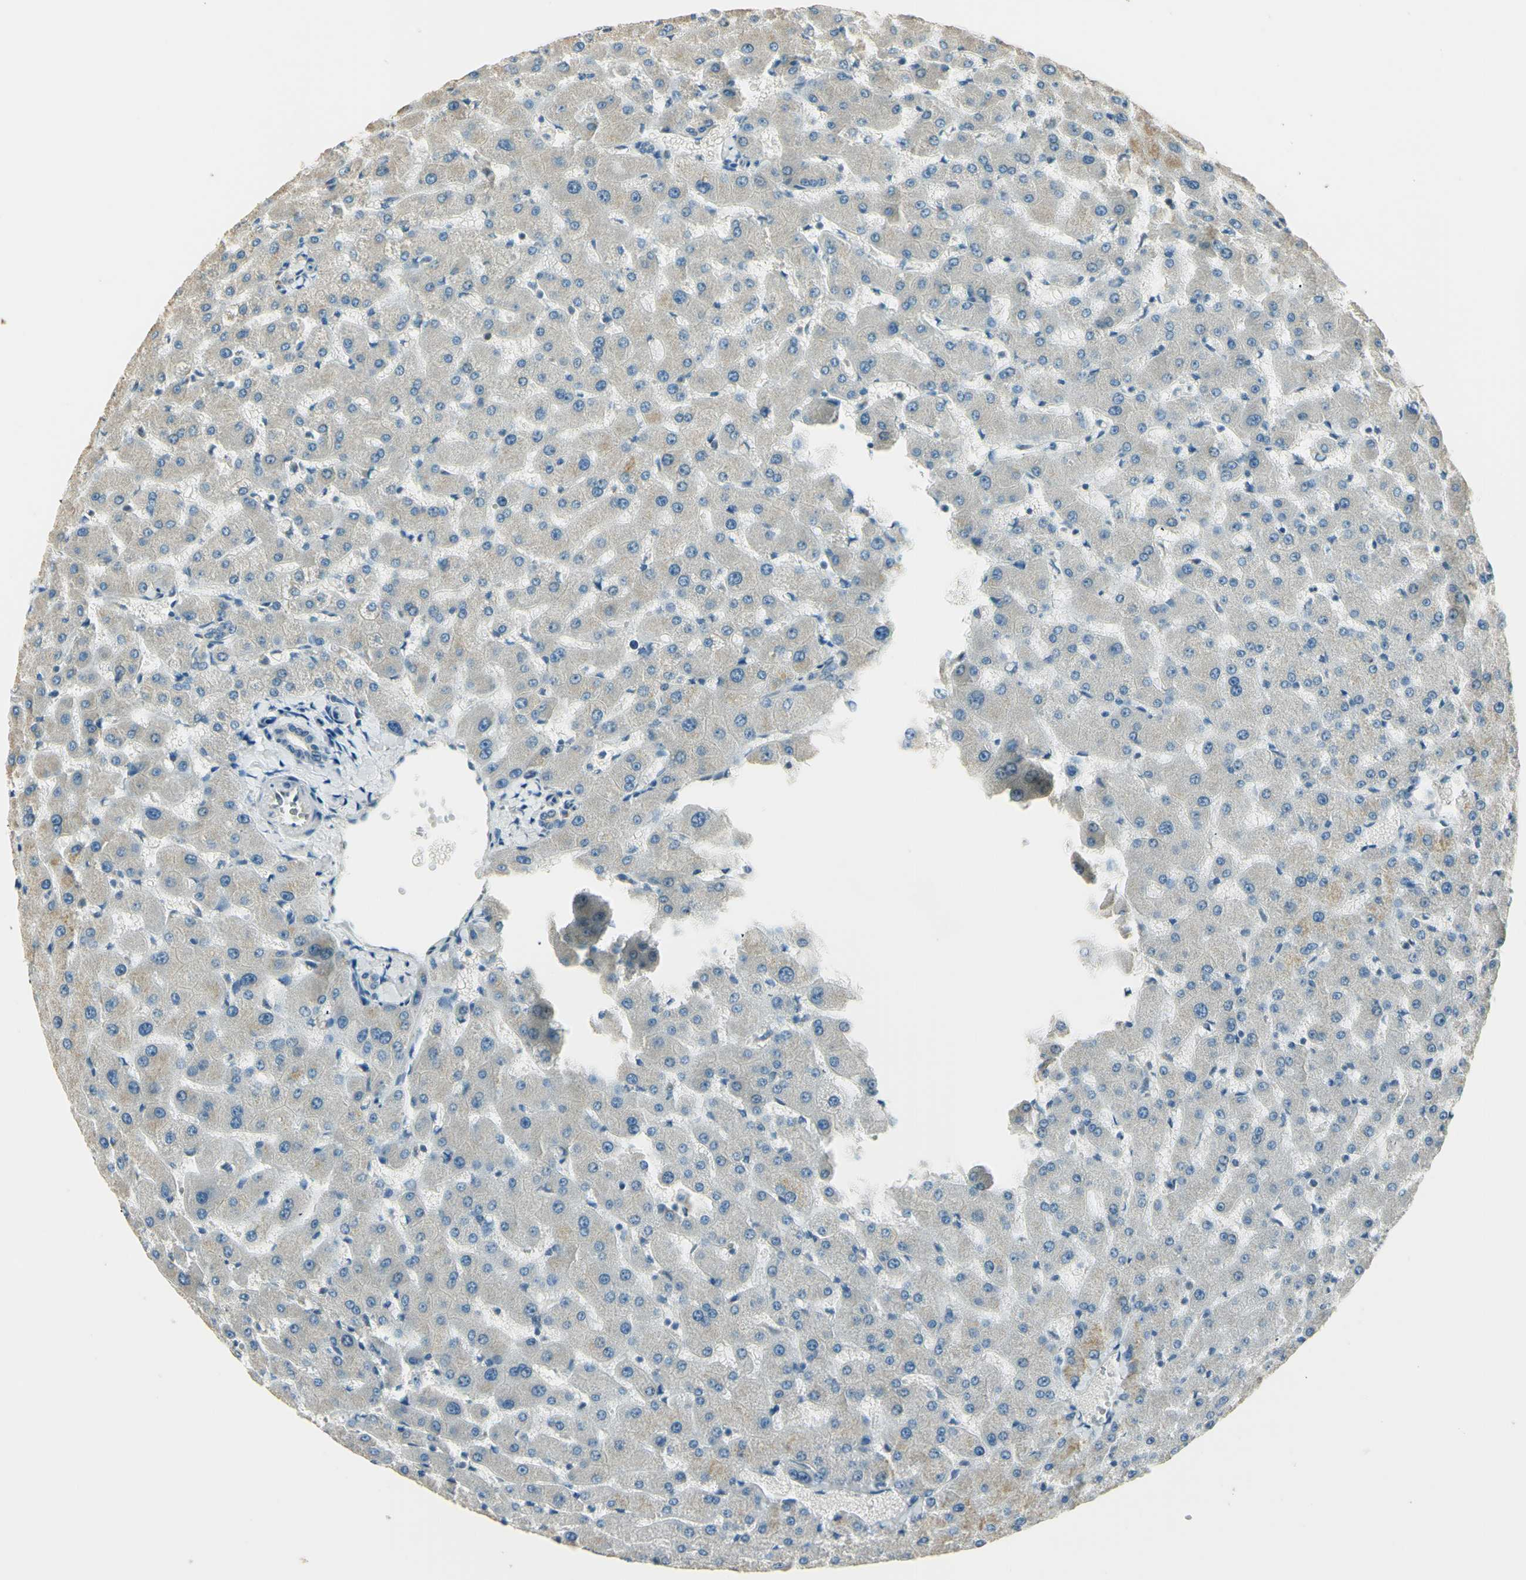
{"staining": {"intensity": "negative", "quantity": "none", "location": "none"}, "tissue": "liver", "cell_type": "Cholangiocytes", "image_type": "normal", "snomed": [{"axis": "morphology", "description": "Normal tissue, NOS"}, {"axis": "topography", "description": "Liver"}], "caption": "High magnification brightfield microscopy of normal liver stained with DAB (3,3'-diaminobenzidine) (brown) and counterstained with hematoxylin (blue): cholangiocytes show no significant staining. (Brightfield microscopy of DAB (3,3'-diaminobenzidine) immunohistochemistry at high magnification).", "gene": "UXS1", "patient": {"sex": "female", "age": 63}}